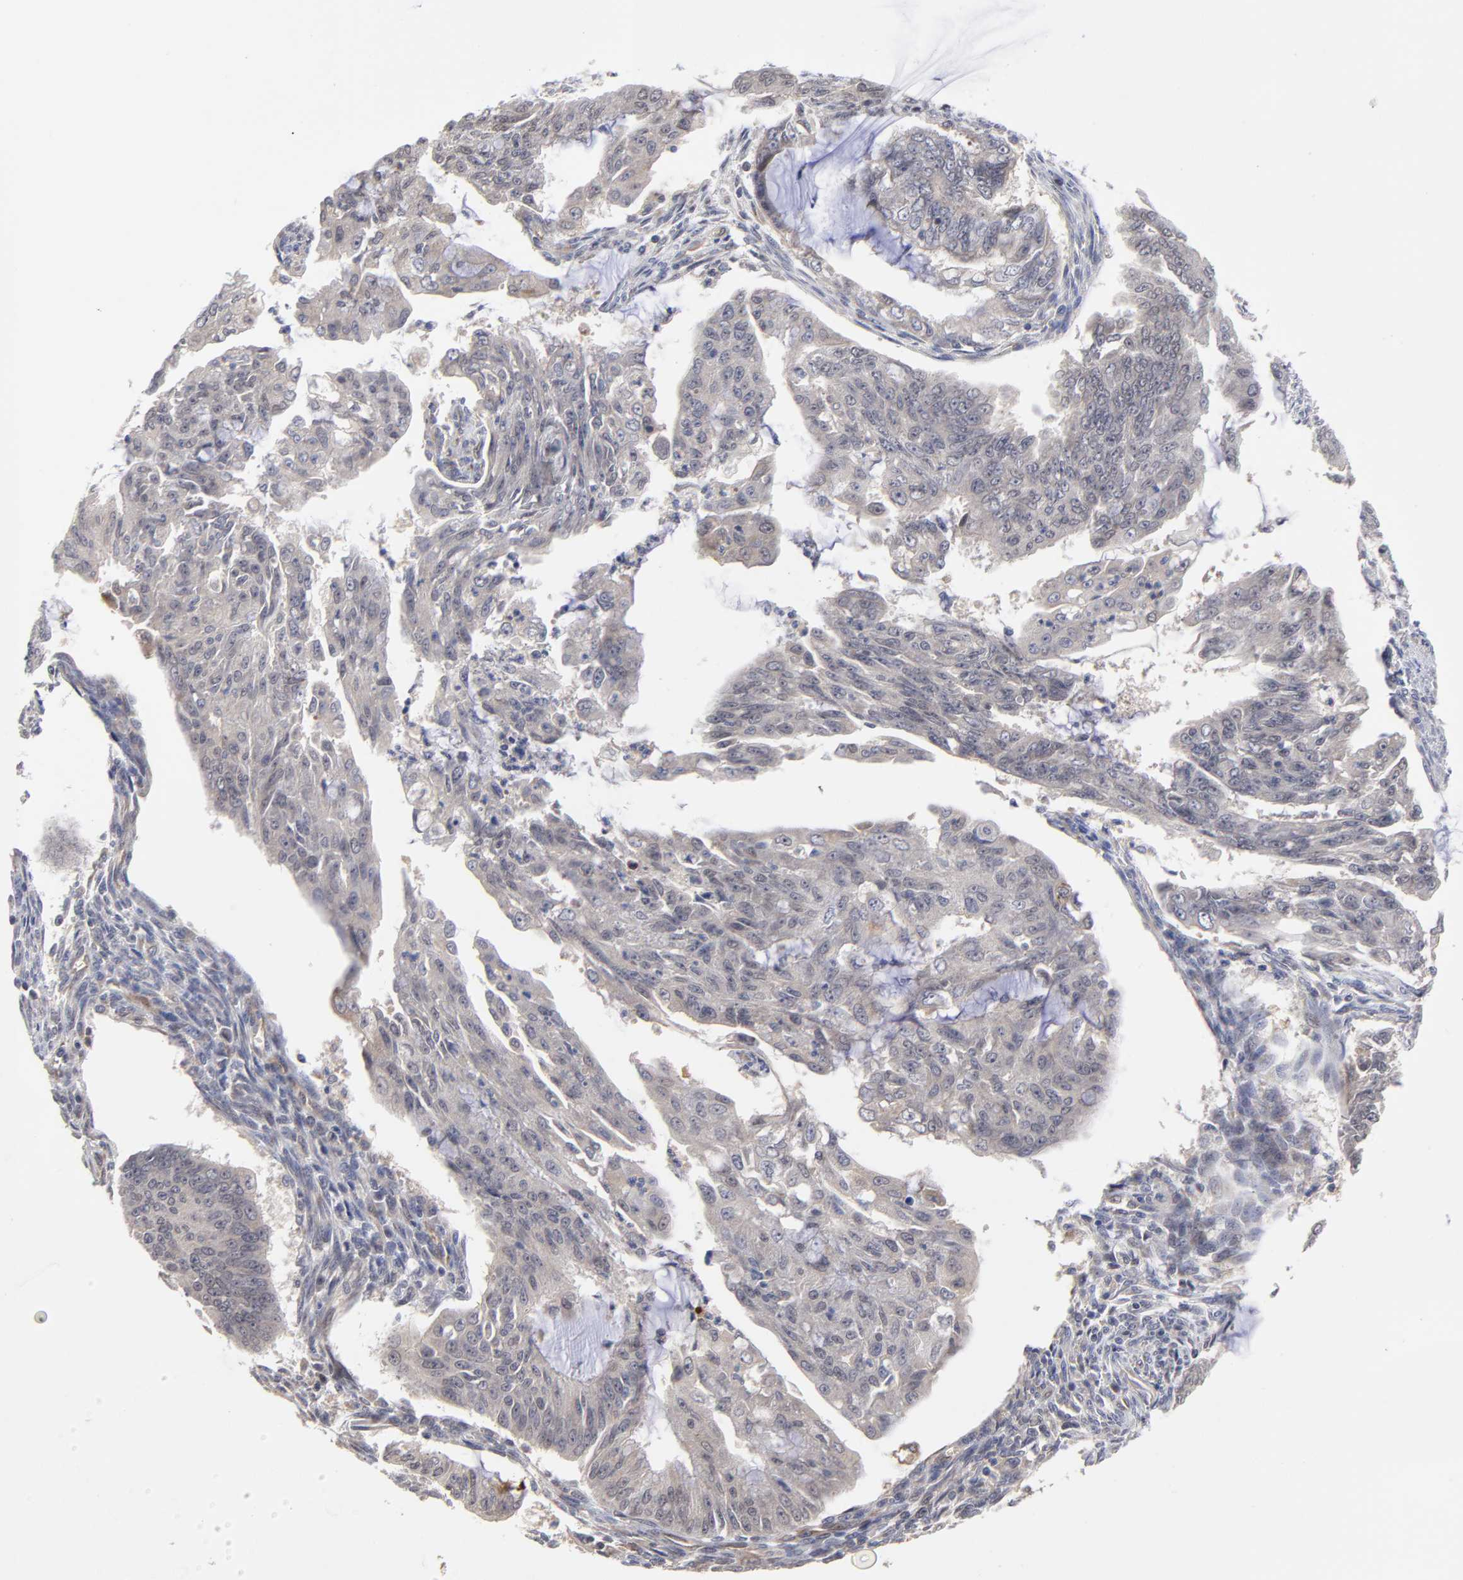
{"staining": {"intensity": "weak", "quantity": ">75%", "location": "cytoplasmic/membranous"}, "tissue": "endometrial cancer", "cell_type": "Tumor cells", "image_type": "cancer", "snomed": [{"axis": "morphology", "description": "Adenocarcinoma, NOS"}, {"axis": "topography", "description": "Endometrium"}], "caption": "DAB immunohistochemical staining of human adenocarcinoma (endometrial) shows weak cytoplasmic/membranous protein staining in approximately >75% of tumor cells.", "gene": "ZNF157", "patient": {"sex": "female", "age": 75}}